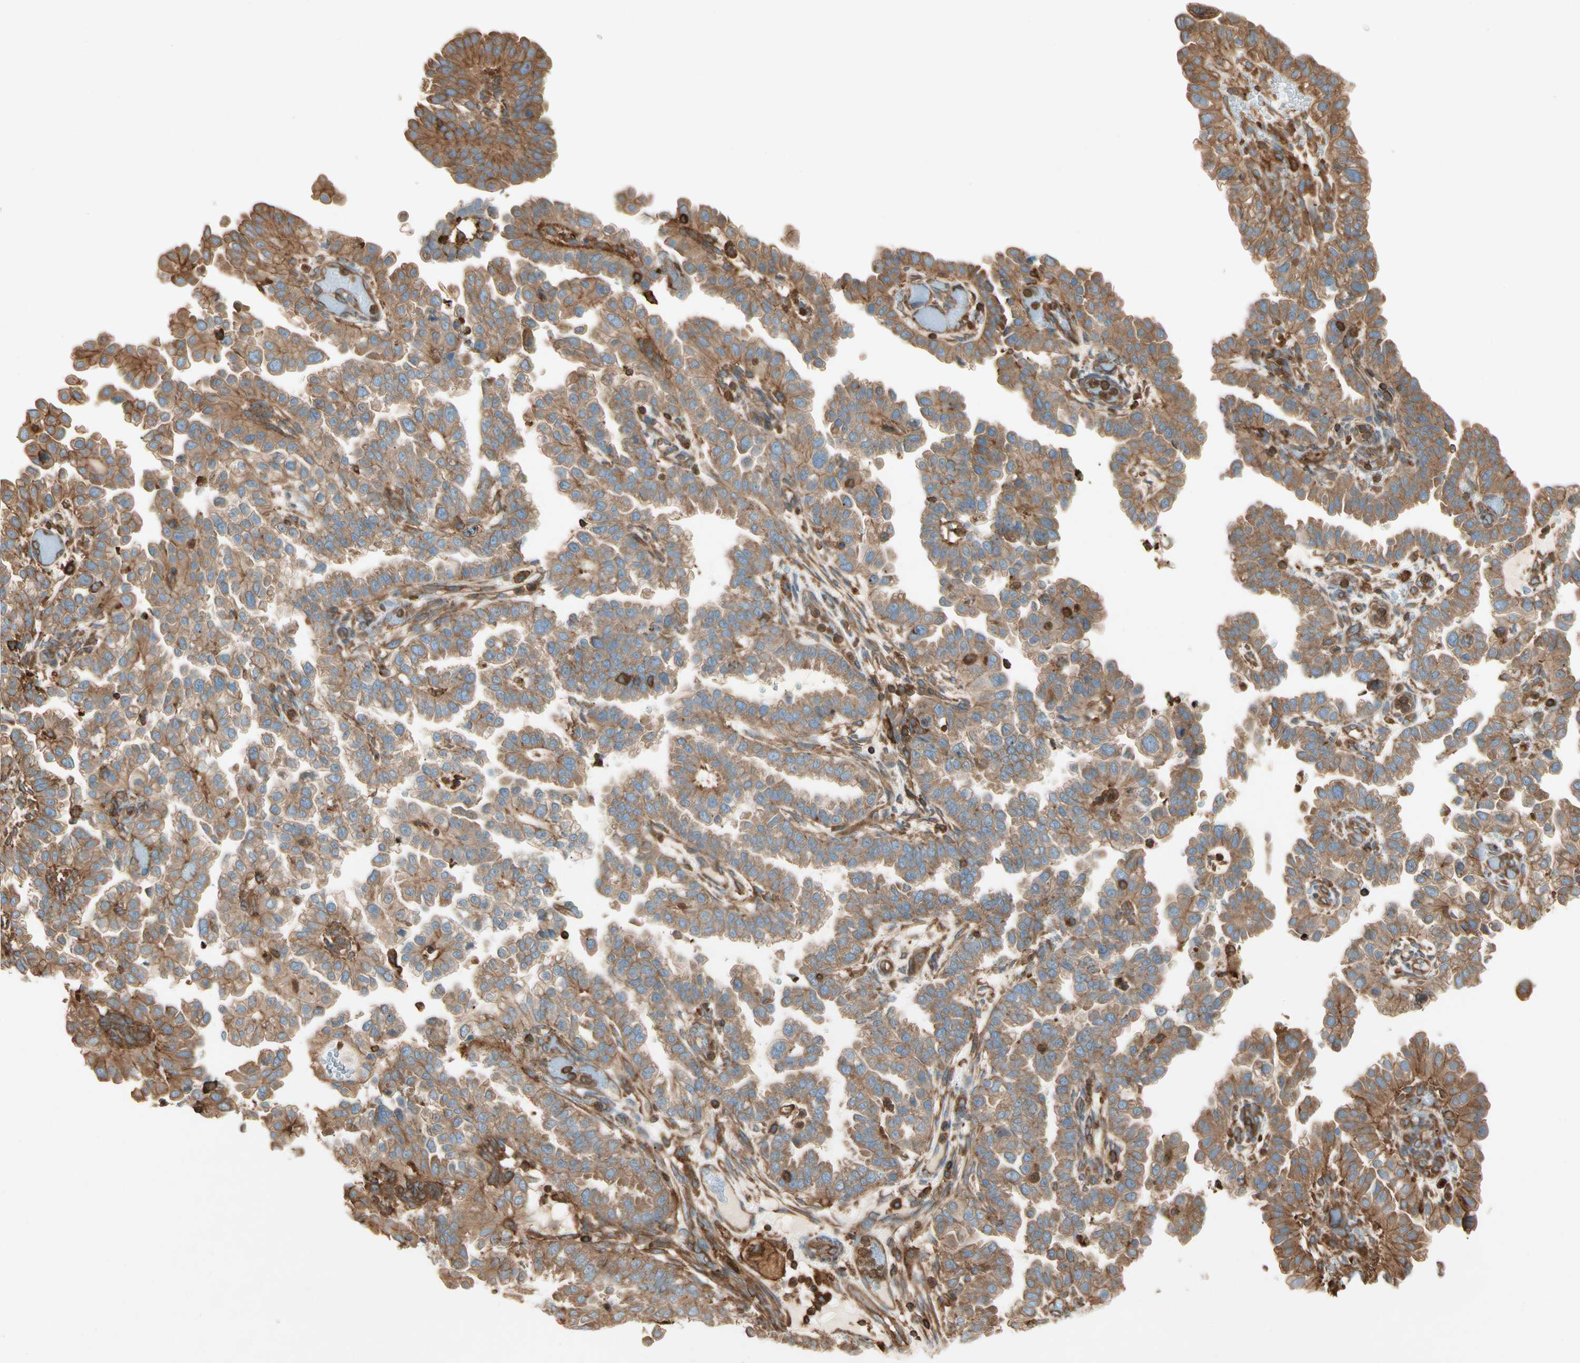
{"staining": {"intensity": "moderate", "quantity": ">75%", "location": "cytoplasmic/membranous"}, "tissue": "endometrial cancer", "cell_type": "Tumor cells", "image_type": "cancer", "snomed": [{"axis": "morphology", "description": "Adenocarcinoma, NOS"}, {"axis": "topography", "description": "Endometrium"}], "caption": "An IHC histopathology image of tumor tissue is shown. Protein staining in brown highlights moderate cytoplasmic/membranous positivity in endometrial adenocarcinoma within tumor cells. Using DAB (3,3'-diaminobenzidine) (brown) and hematoxylin (blue) stains, captured at high magnification using brightfield microscopy.", "gene": "ARPC2", "patient": {"sex": "female", "age": 85}}